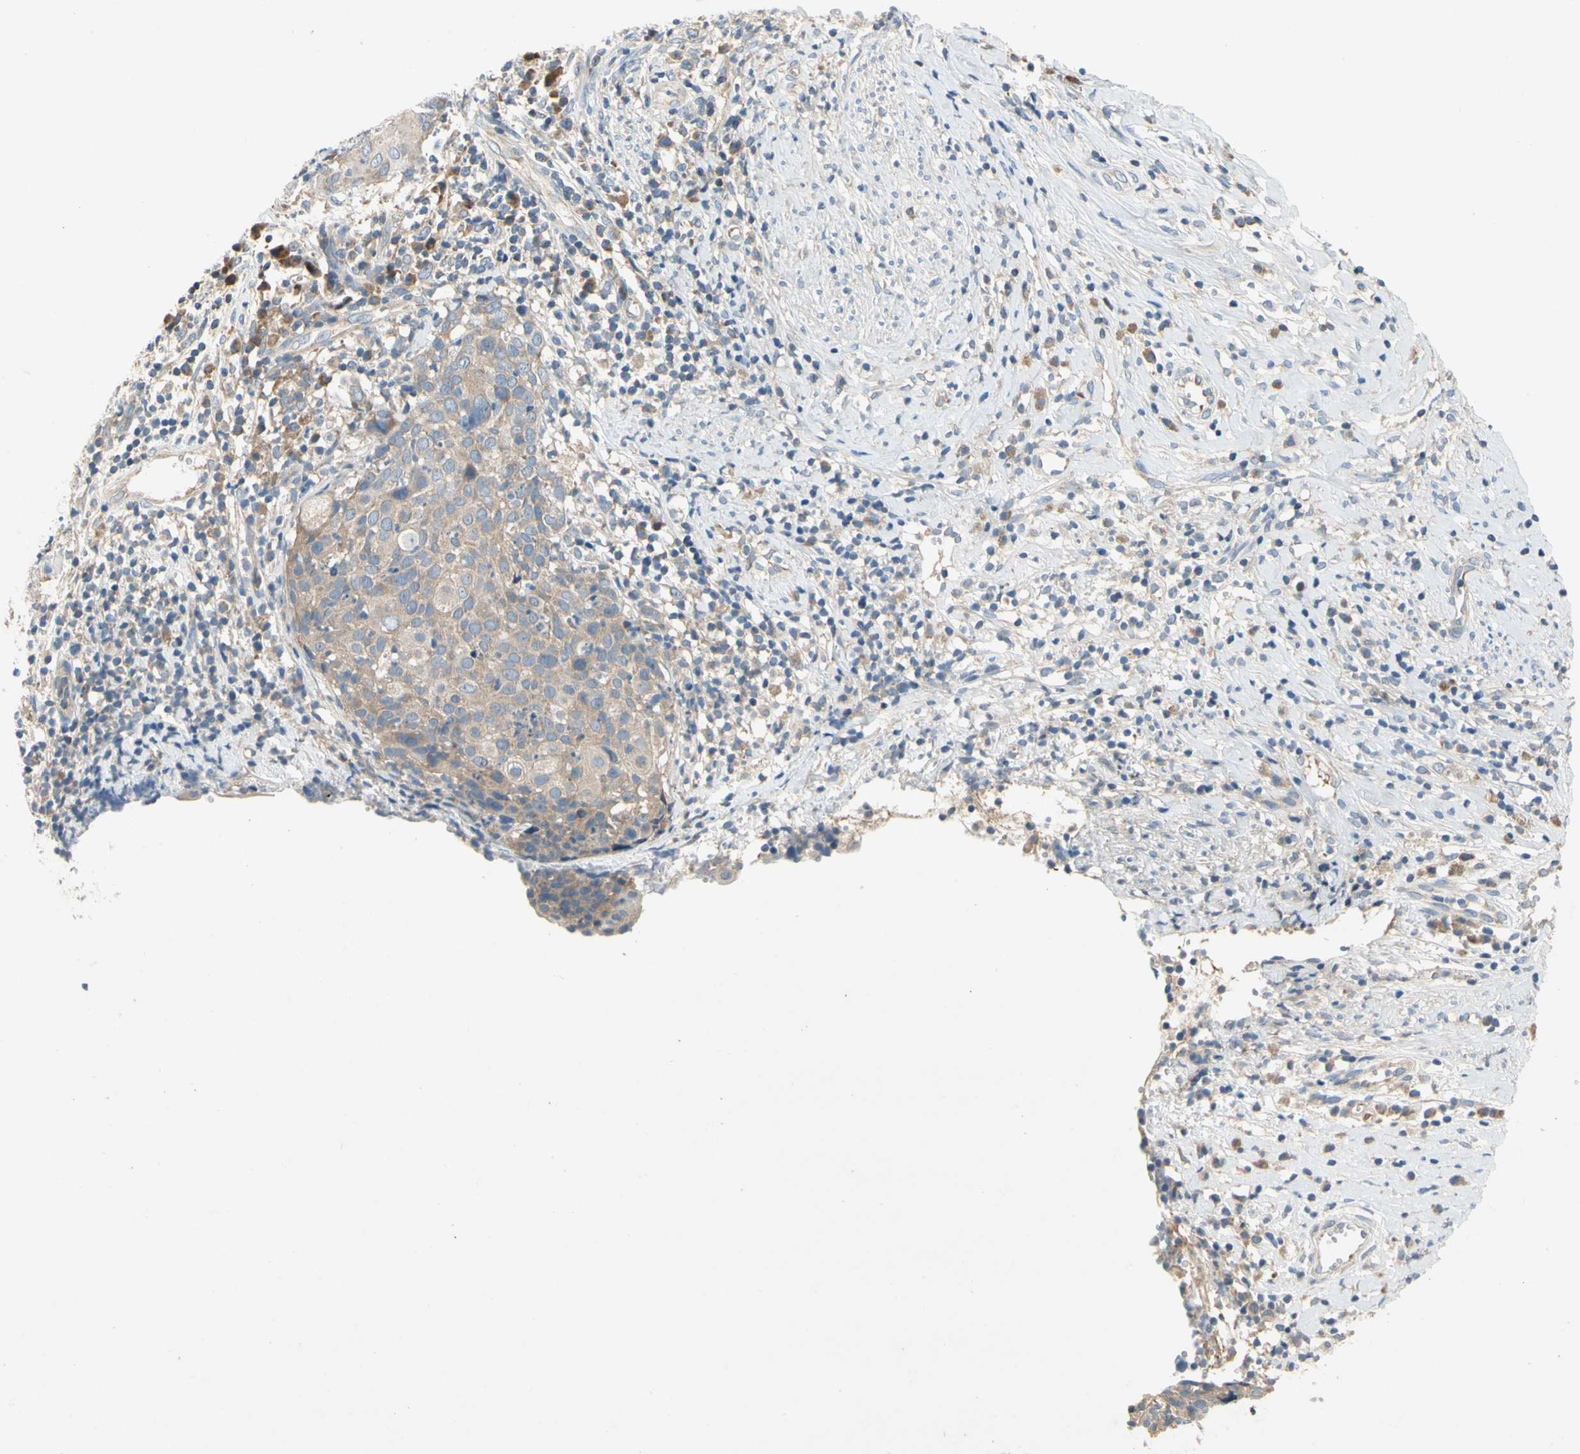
{"staining": {"intensity": "moderate", "quantity": ">75%", "location": "cytoplasmic/membranous"}, "tissue": "cervical cancer", "cell_type": "Tumor cells", "image_type": "cancer", "snomed": [{"axis": "morphology", "description": "Squamous cell carcinoma, NOS"}, {"axis": "topography", "description": "Cervix"}], "caption": "This is an image of IHC staining of cervical cancer, which shows moderate staining in the cytoplasmic/membranous of tumor cells.", "gene": "KLHDC8B", "patient": {"sex": "female", "age": 40}}